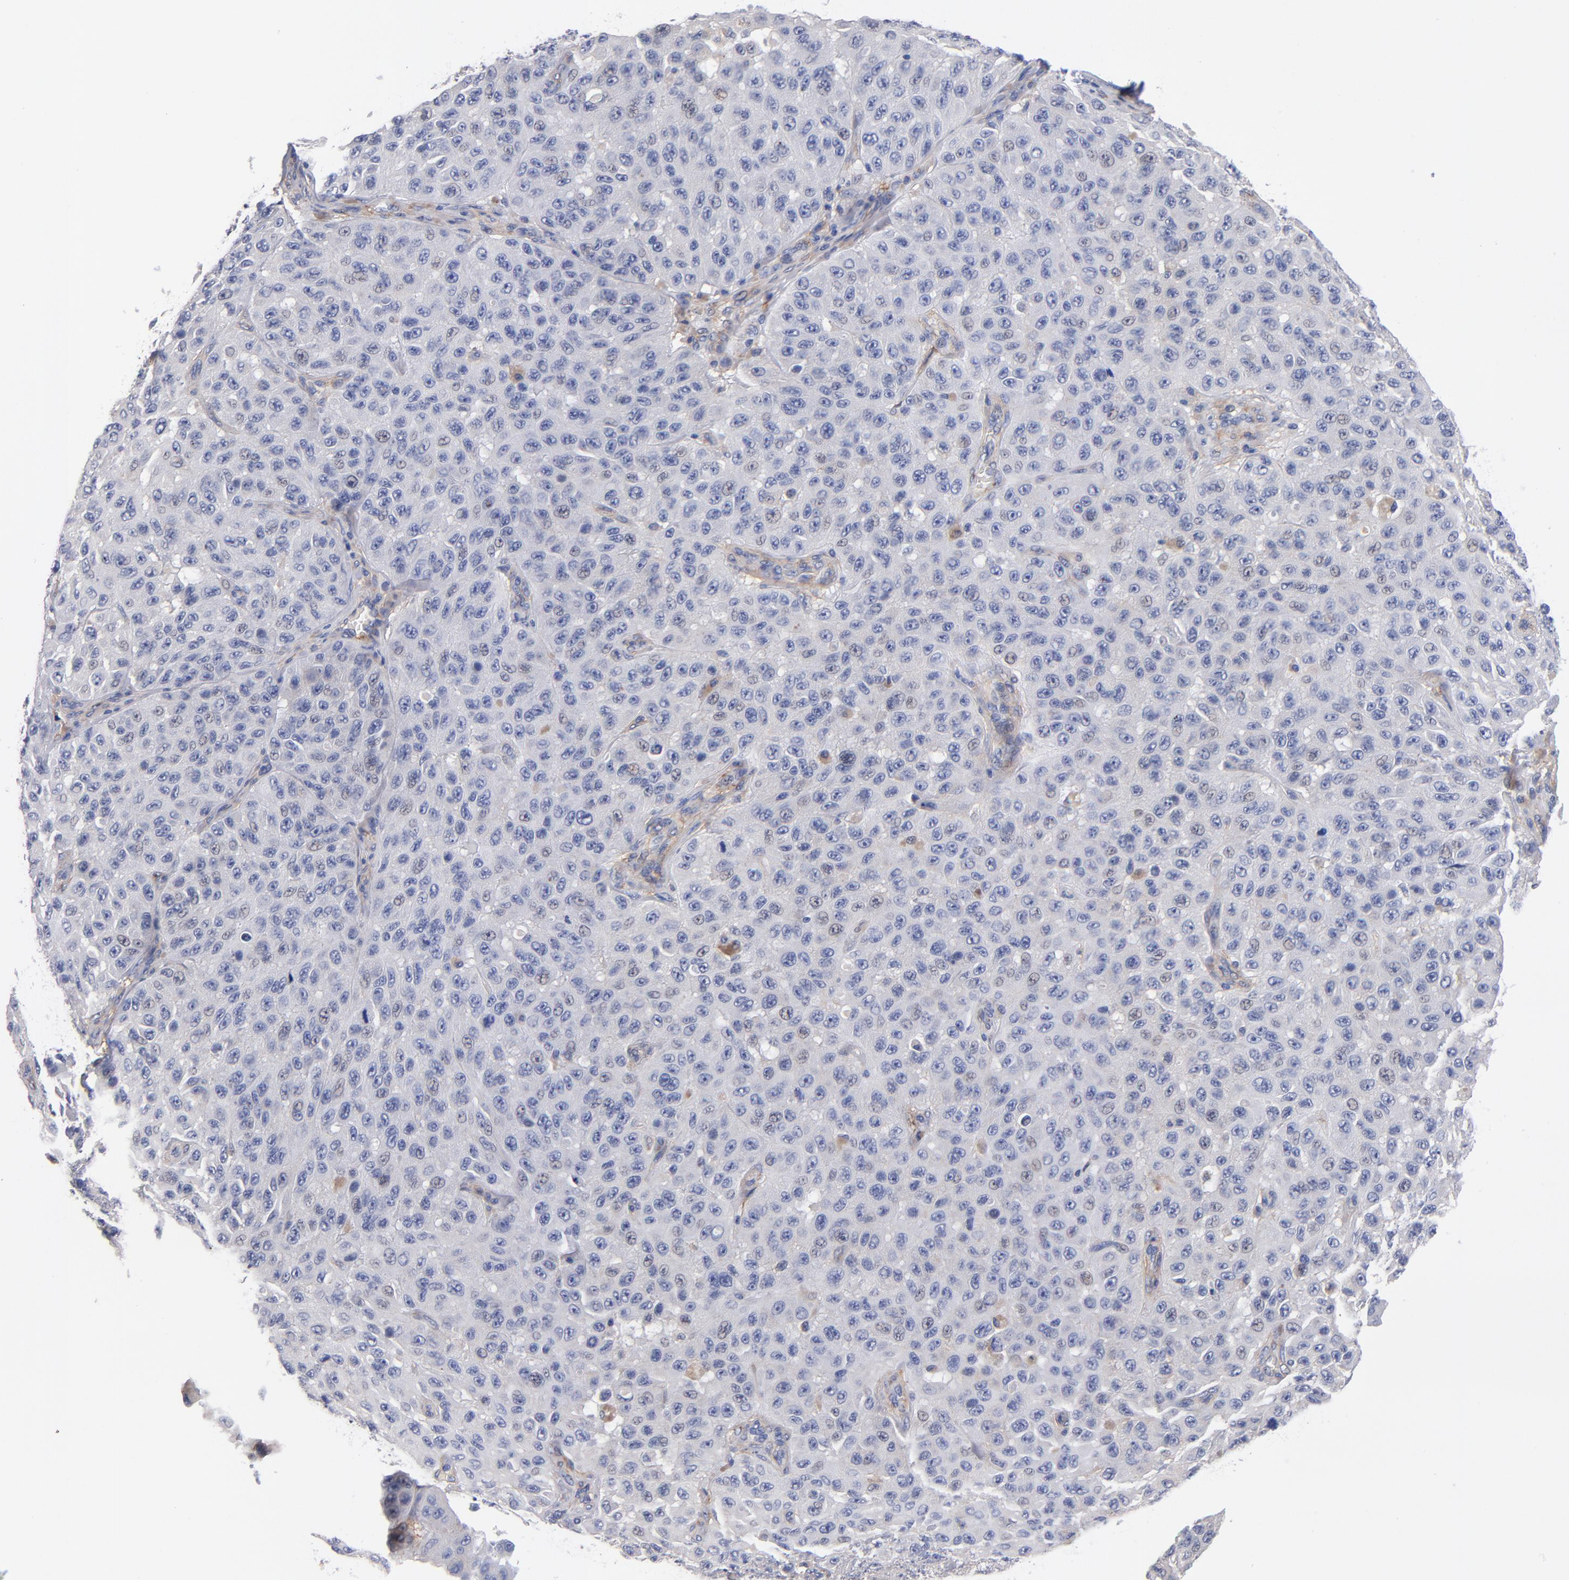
{"staining": {"intensity": "negative", "quantity": "none", "location": "none"}, "tissue": "melanoma", "cell_type": "Tumor cells", "image_type": "cancer", "snomed": [{"axis": "morphology", "description": "Malignant melanoma, NOS"}, {"axis": "topography", "description": "Skin"}], "caption": "This is a micrograph of IHC staining of melanoma, which shows no expression in tumor cells.", "gene": "PLSCR4", "patient": {"sex": "male", "age": 30}}